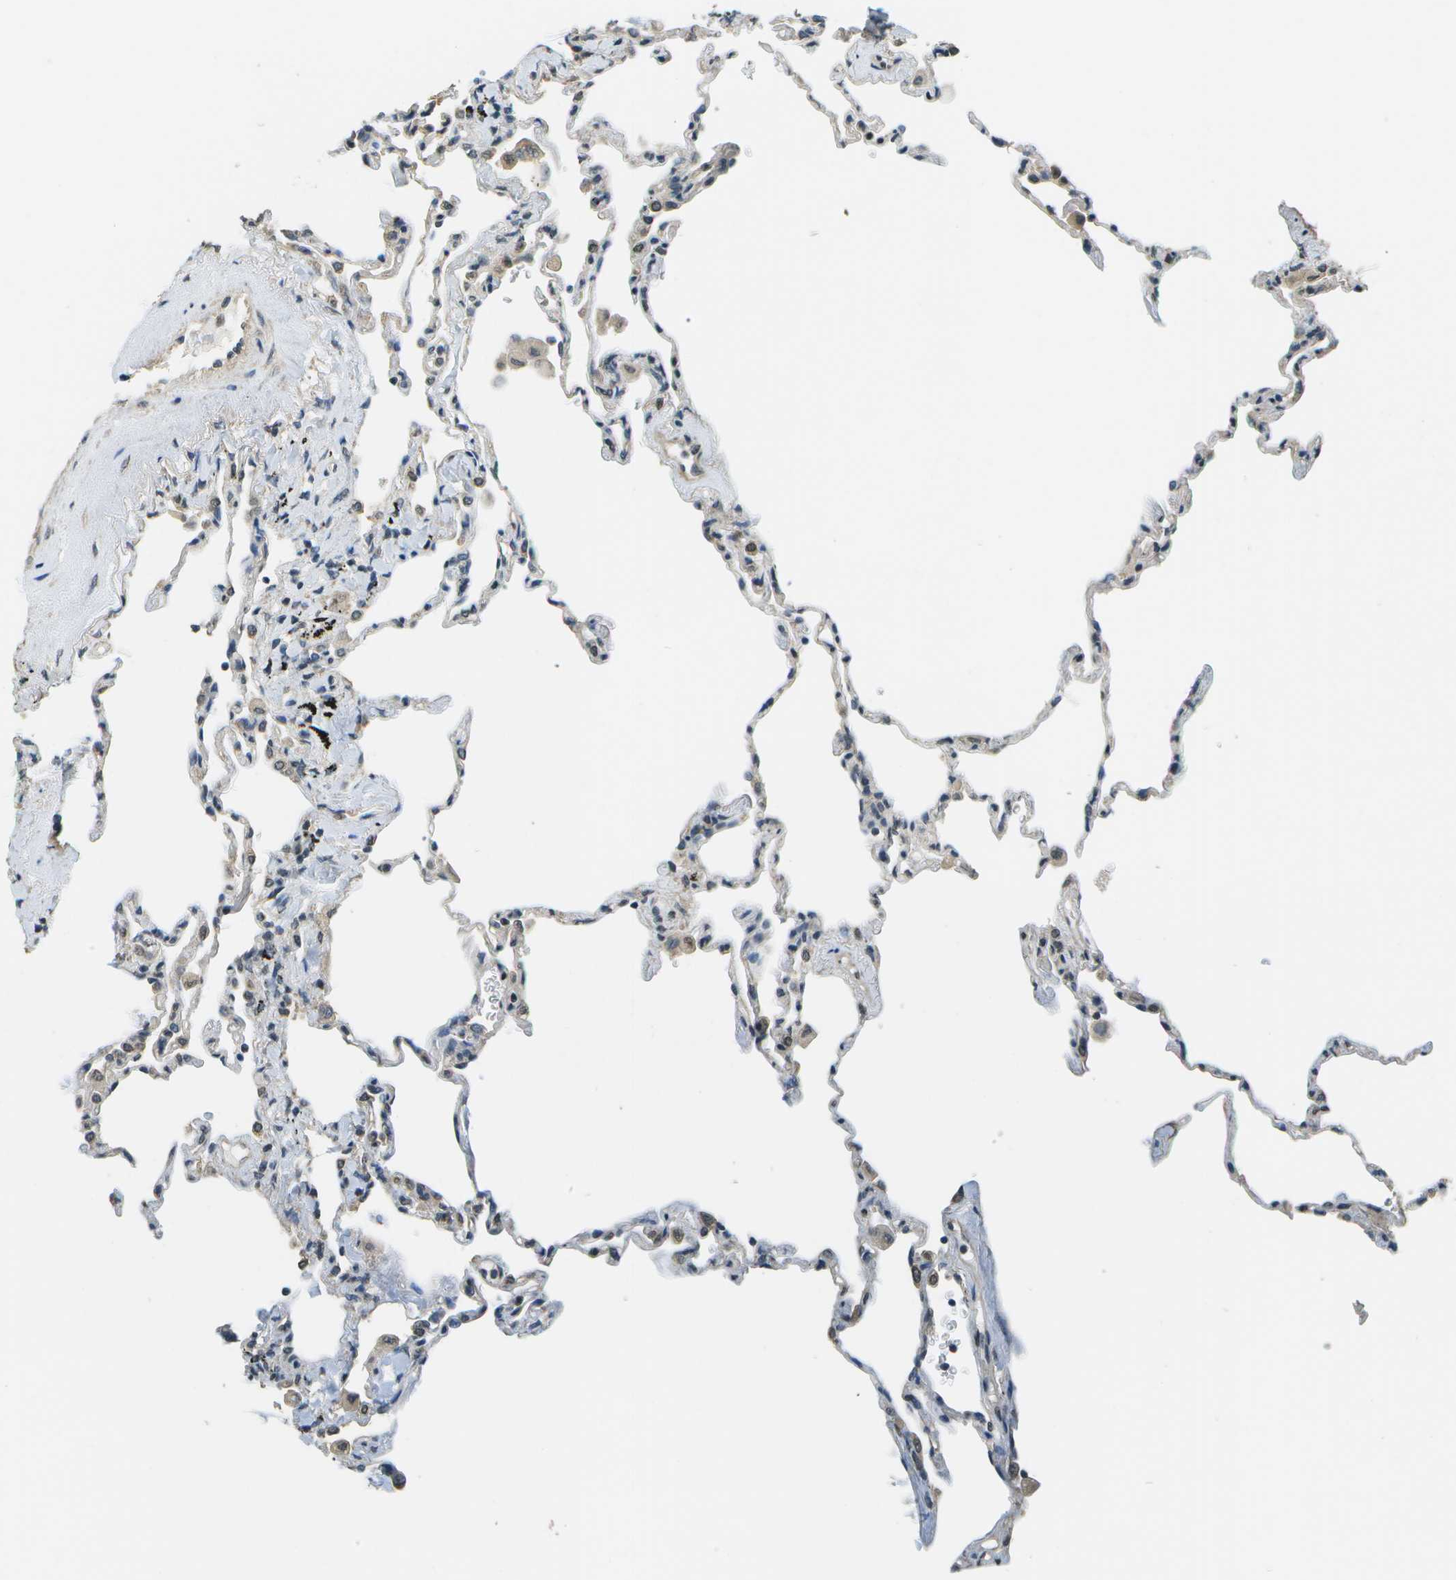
{"staining": {"intensity": "weak", "quantity": "25%-75%", "location": "nuclear"}, "tissue": "lung", "cell_type": "Alveolar cells", "image_type": "normal", "snomed": [{"axis": "morphology", "description": "Normal tissue, NOS"}, {"axis": "topography", "description": "Lung"}], "caption": "IHC of benign lung shows low levels of weak nuclear expression in about 25%-75% of alveolar cells. (DAB (3,3'-diaminobenzidine) = brown stain, brightfield microscopy at high magnification).", "gene": "ABL2", "patient": {"sex": "male", "age": 59}}